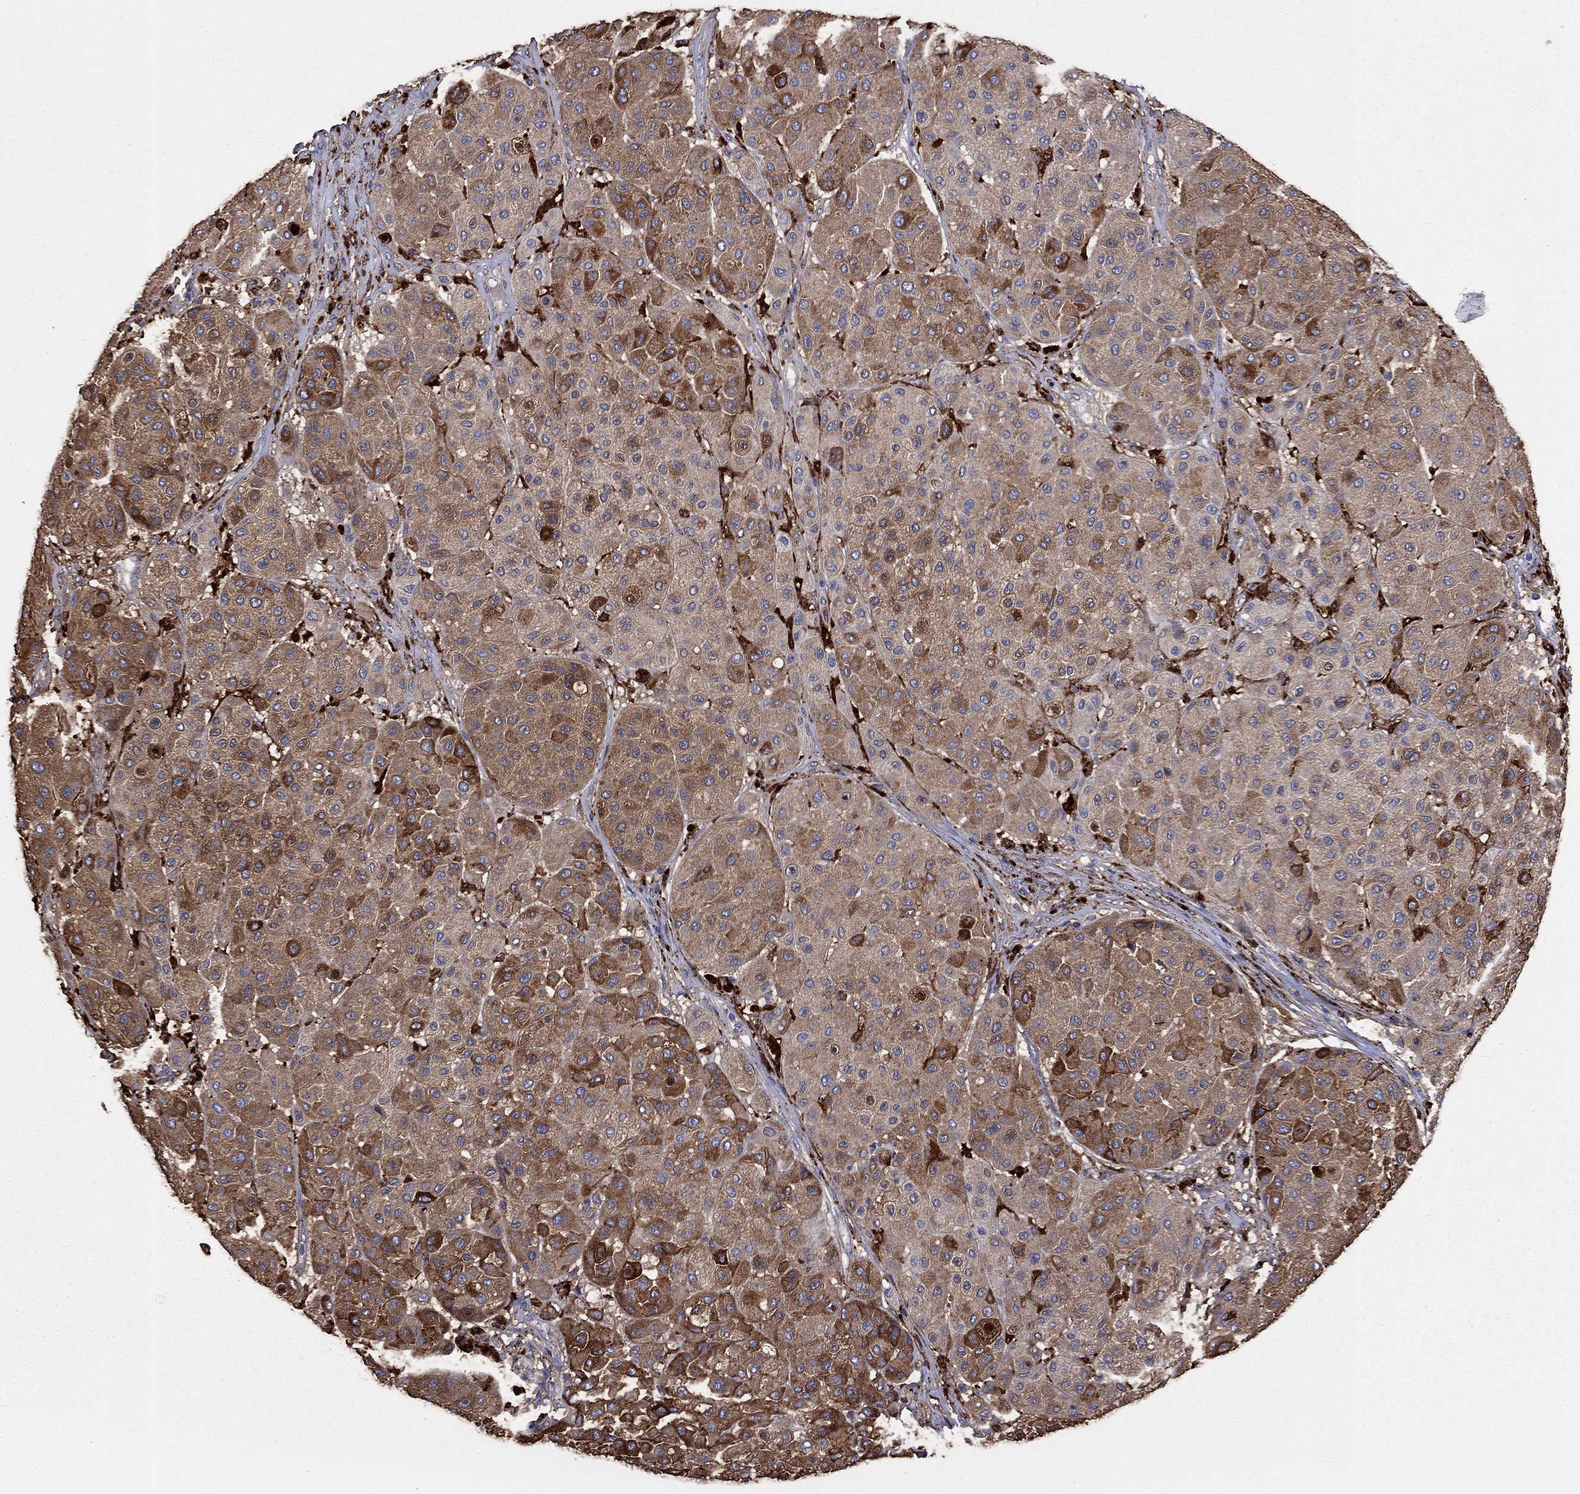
{"staining": {"intensity": "strong", "quantity": "25%-75%", "location": "cytoplasmic/membranous"}, "tissue": "melanoma", "cell_type": "Tumor cells", "image_type": "cancer", "snomed": [{"axis": "morphology", "description": "Malignant melanoma, Metastatic site"}, {"axis": "topography", "description": "Smooth muscle"}], "caption": "The micrograph demonstrates a brown stain indicating the presence of a protein in the cytoplasmic/membranous of tumor cells in malignant melanoma (metastatic site). (Brightfield microscopy of DAB IHC at high magnification).", "gene": "CTSB", "patient": {"sex": "male", "age": 41}}